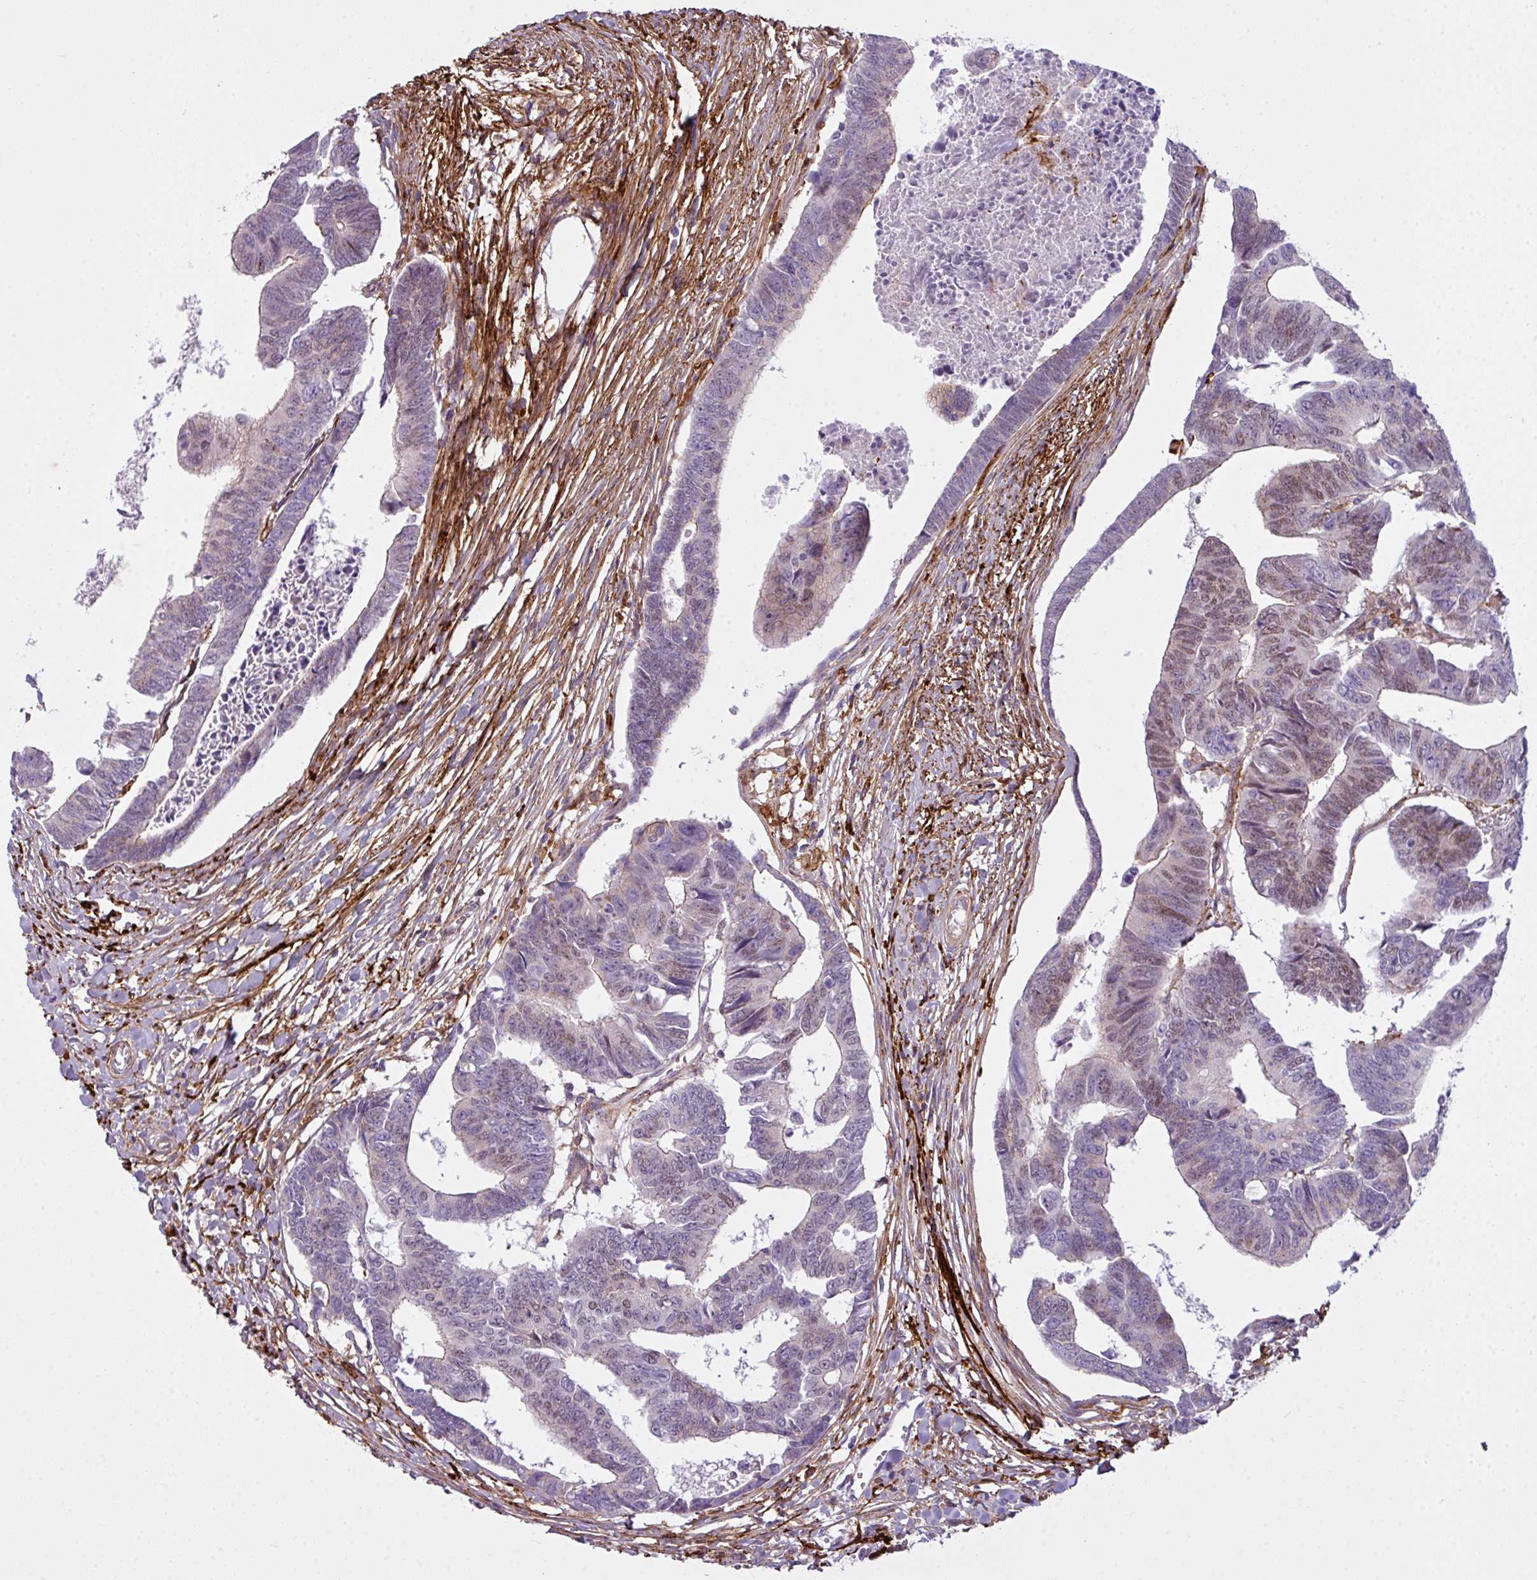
{"staining": {"intensity": "moderate", "quantity": "<25%", "location": "nuclear"}, "tissue": "colorectal cancer", "cell_type": "Tumor cells", "image_type": "cancer", "snomed": [{"axis": "morphology", "description": "Adenocarcinoma, NOS"}, {"axis": "topography", "description": "Rectum"}], "caption": "Brown immunohistochemical staining in colorectal adenocarcinoma shows moderate nuclear expression in approximately <25% of tumor cells. (DAB IHC, brown staining for protein, blue staining for nuclei).", "gene": "COL8A1", "patient": {"sex": "female", "age": 65}}